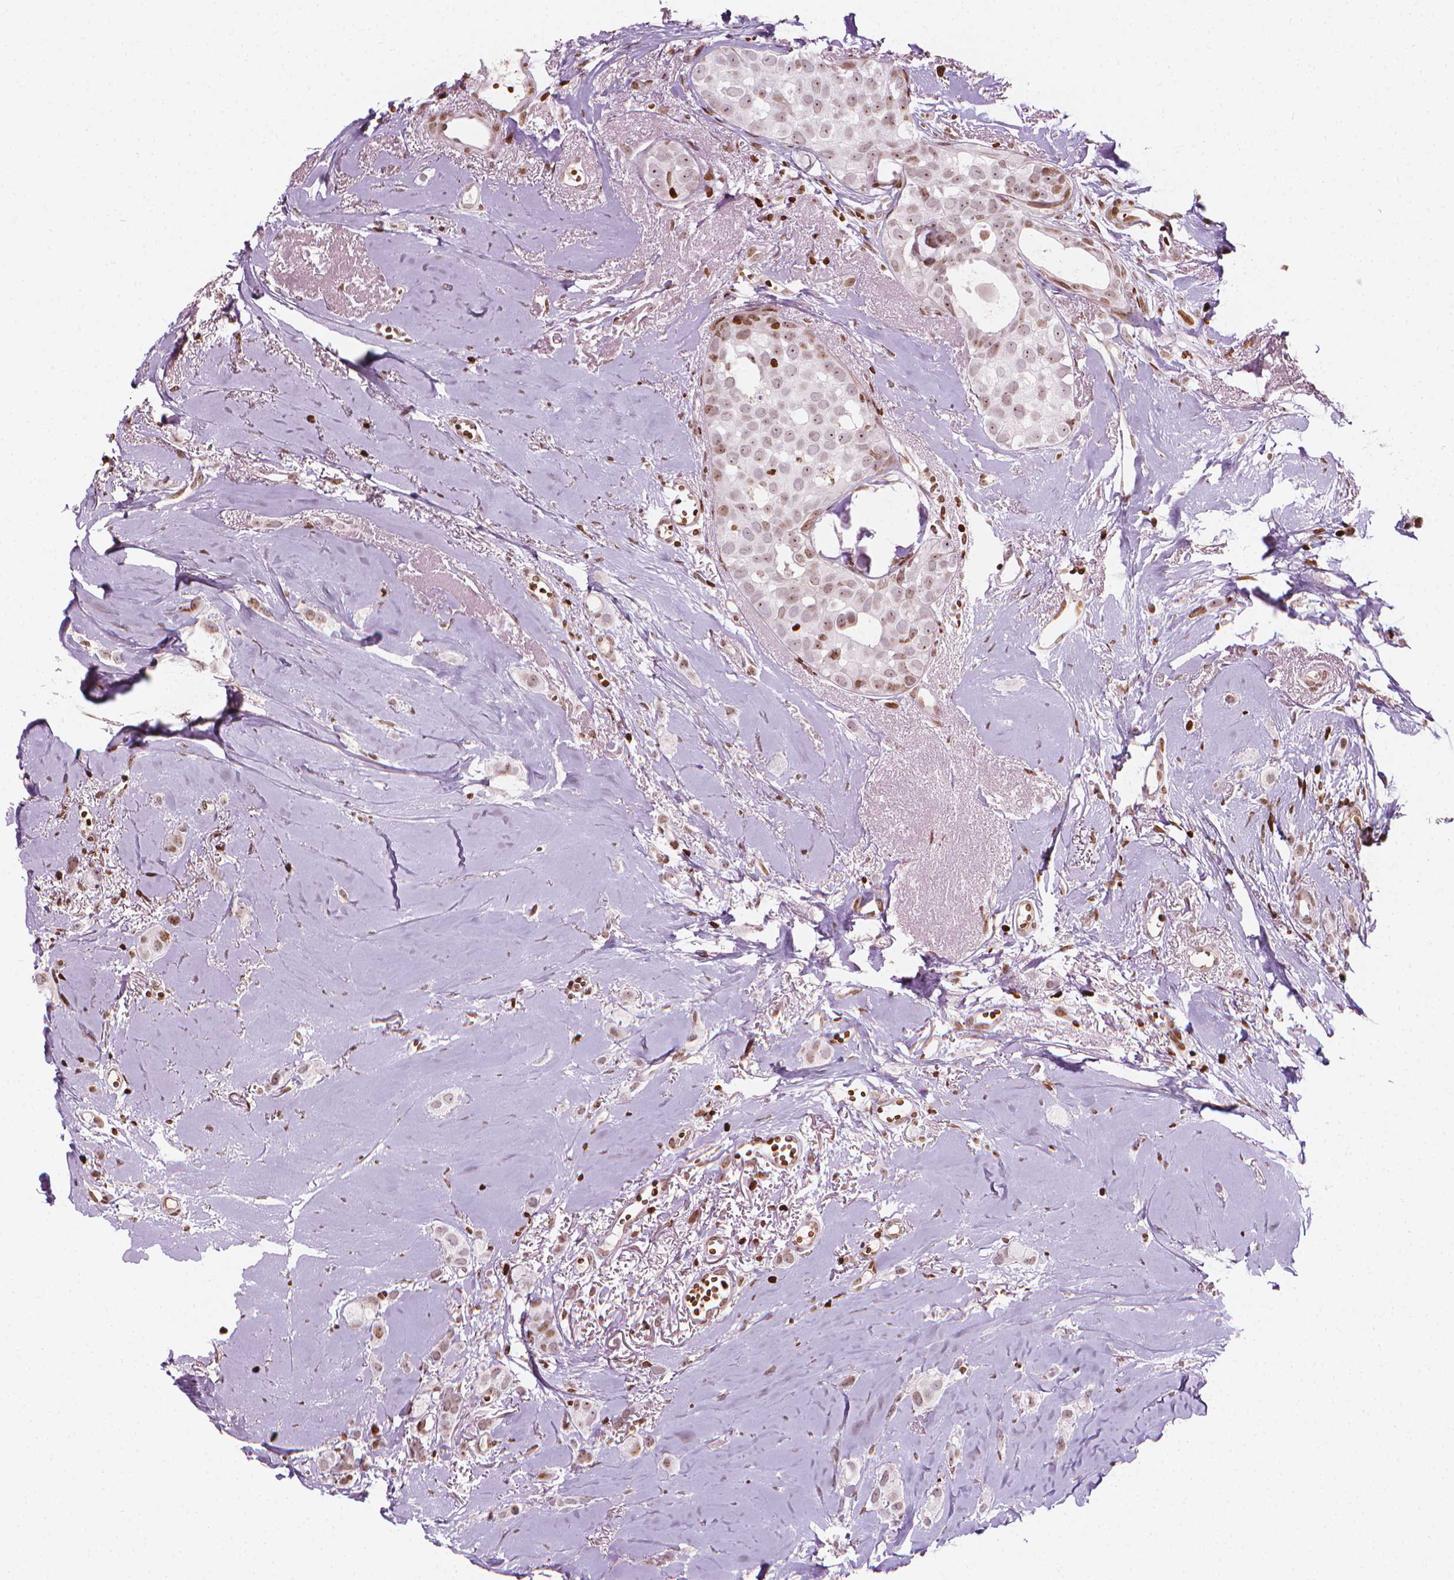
{"staining": {"intensity": "weak", "quantity": "25%-75%", "location": "nuclear"}, "tissue": "breast cancer", "cell_type": "Tumor cells", "image_type": "cancer", "snomed": [{"axis": "morphology", "description": "Duct carcinoma"}, {"axis": "topography", "description": "Breast"}], "caption": "Immunohistochemical staining of human breast cancer (infiltrating ductal carcinoma) reveals low levels of weak nuclear expression in about 25%-75% of tumor cells. (Stains: DAB in brown, nuclei in blue, Microscopy: brightfield microscopy at high magnification).", "gene": "PIP4K2A", "patient": {"sex": "female", "age": 85}}